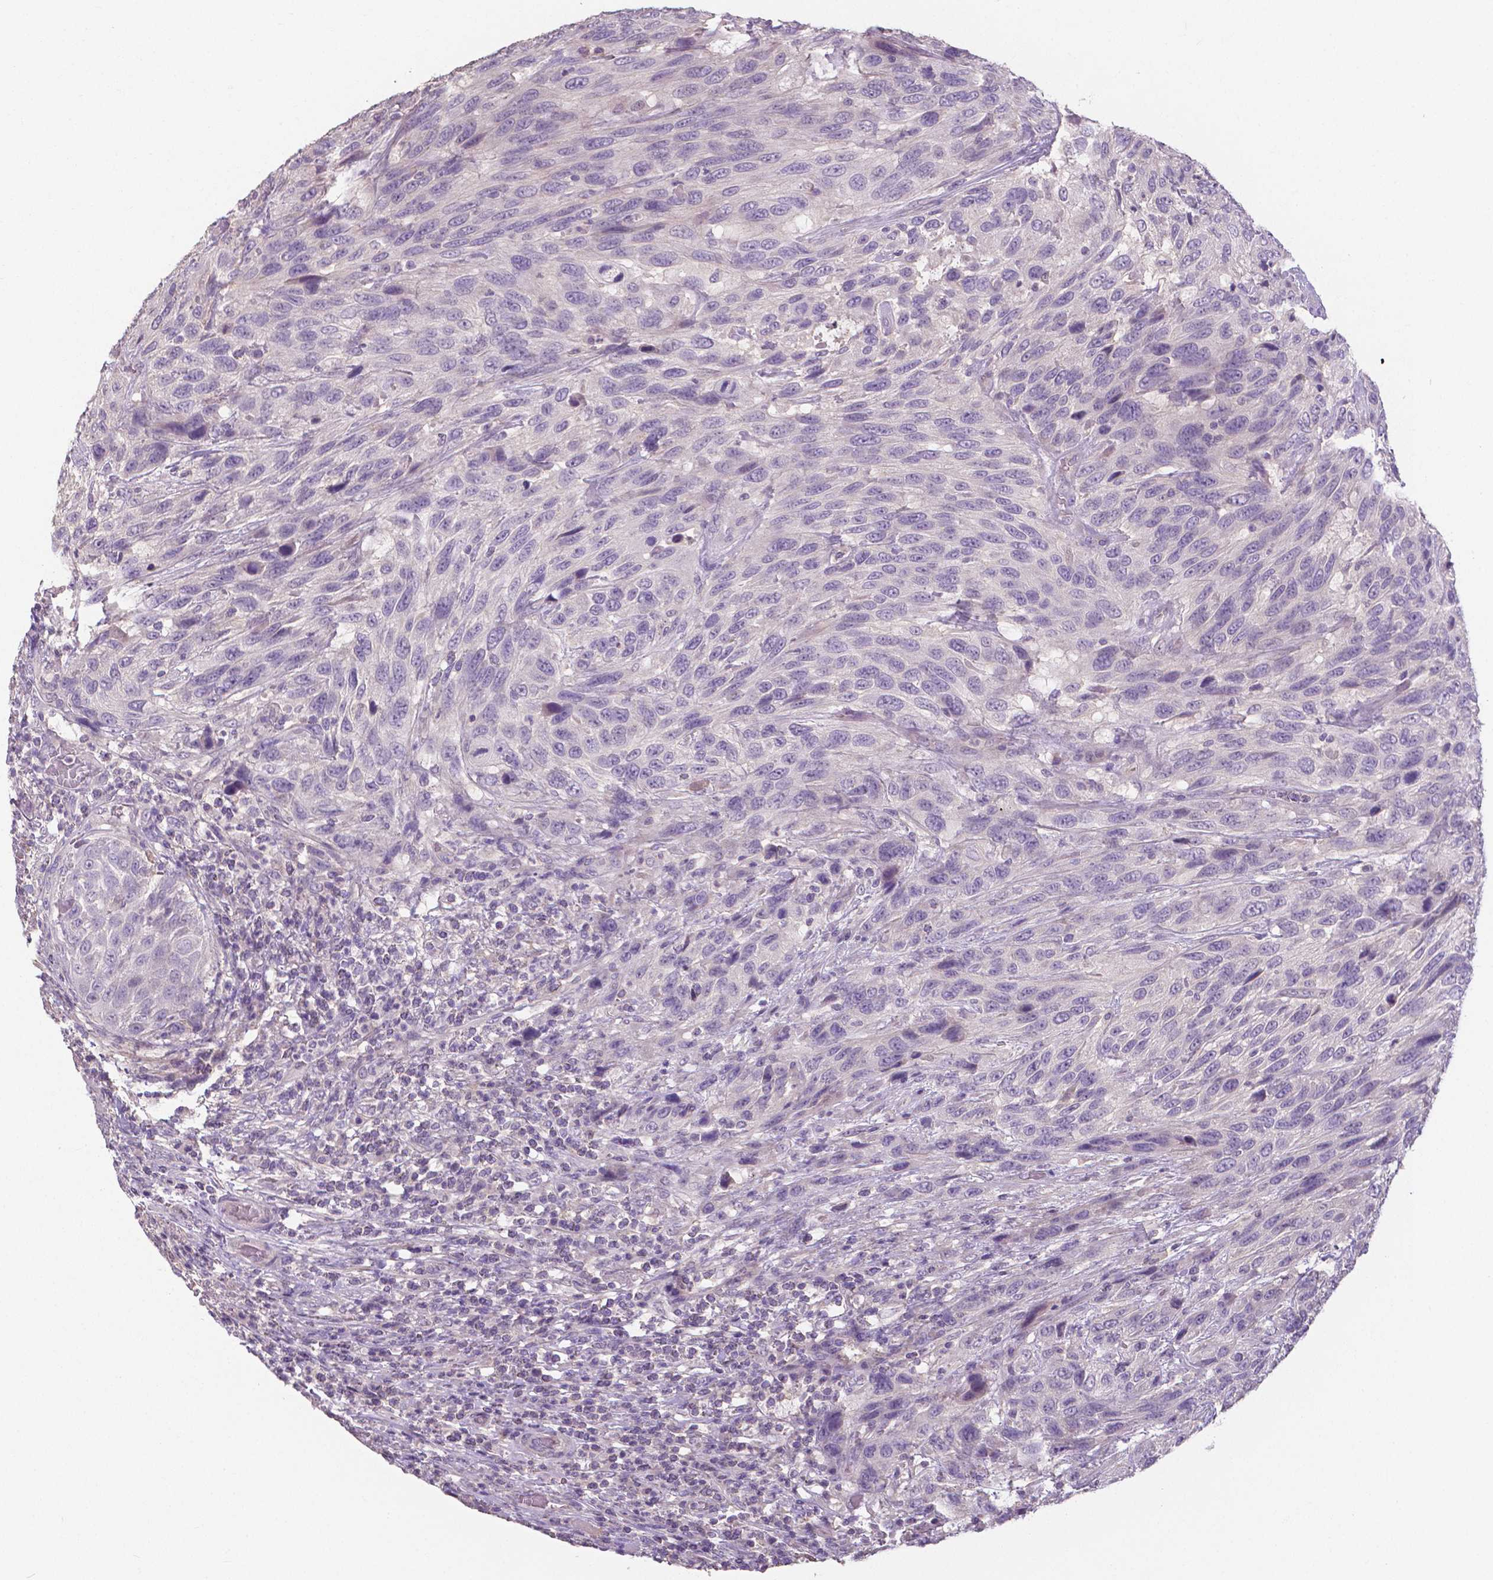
{"staining": {"intensity": "negative", "quantity": "none", "location": "none"}, "tissue": "urothelial cancer", "cell_type": "Tumor cells", "image_type": "cancer", "snomed": [{"axis": "morphology", "description": "Urothelial carcinoma, High grade"}, {"axis": "topography", "description": "Urinary bladder"}], "caption": "This is an immunohistochemistry (IHC) micrograph of human urothelial cancer. There is no expression in tumor cells.", "gene": "CRMP1", "patient": {"sex": "female", "age": 70}}